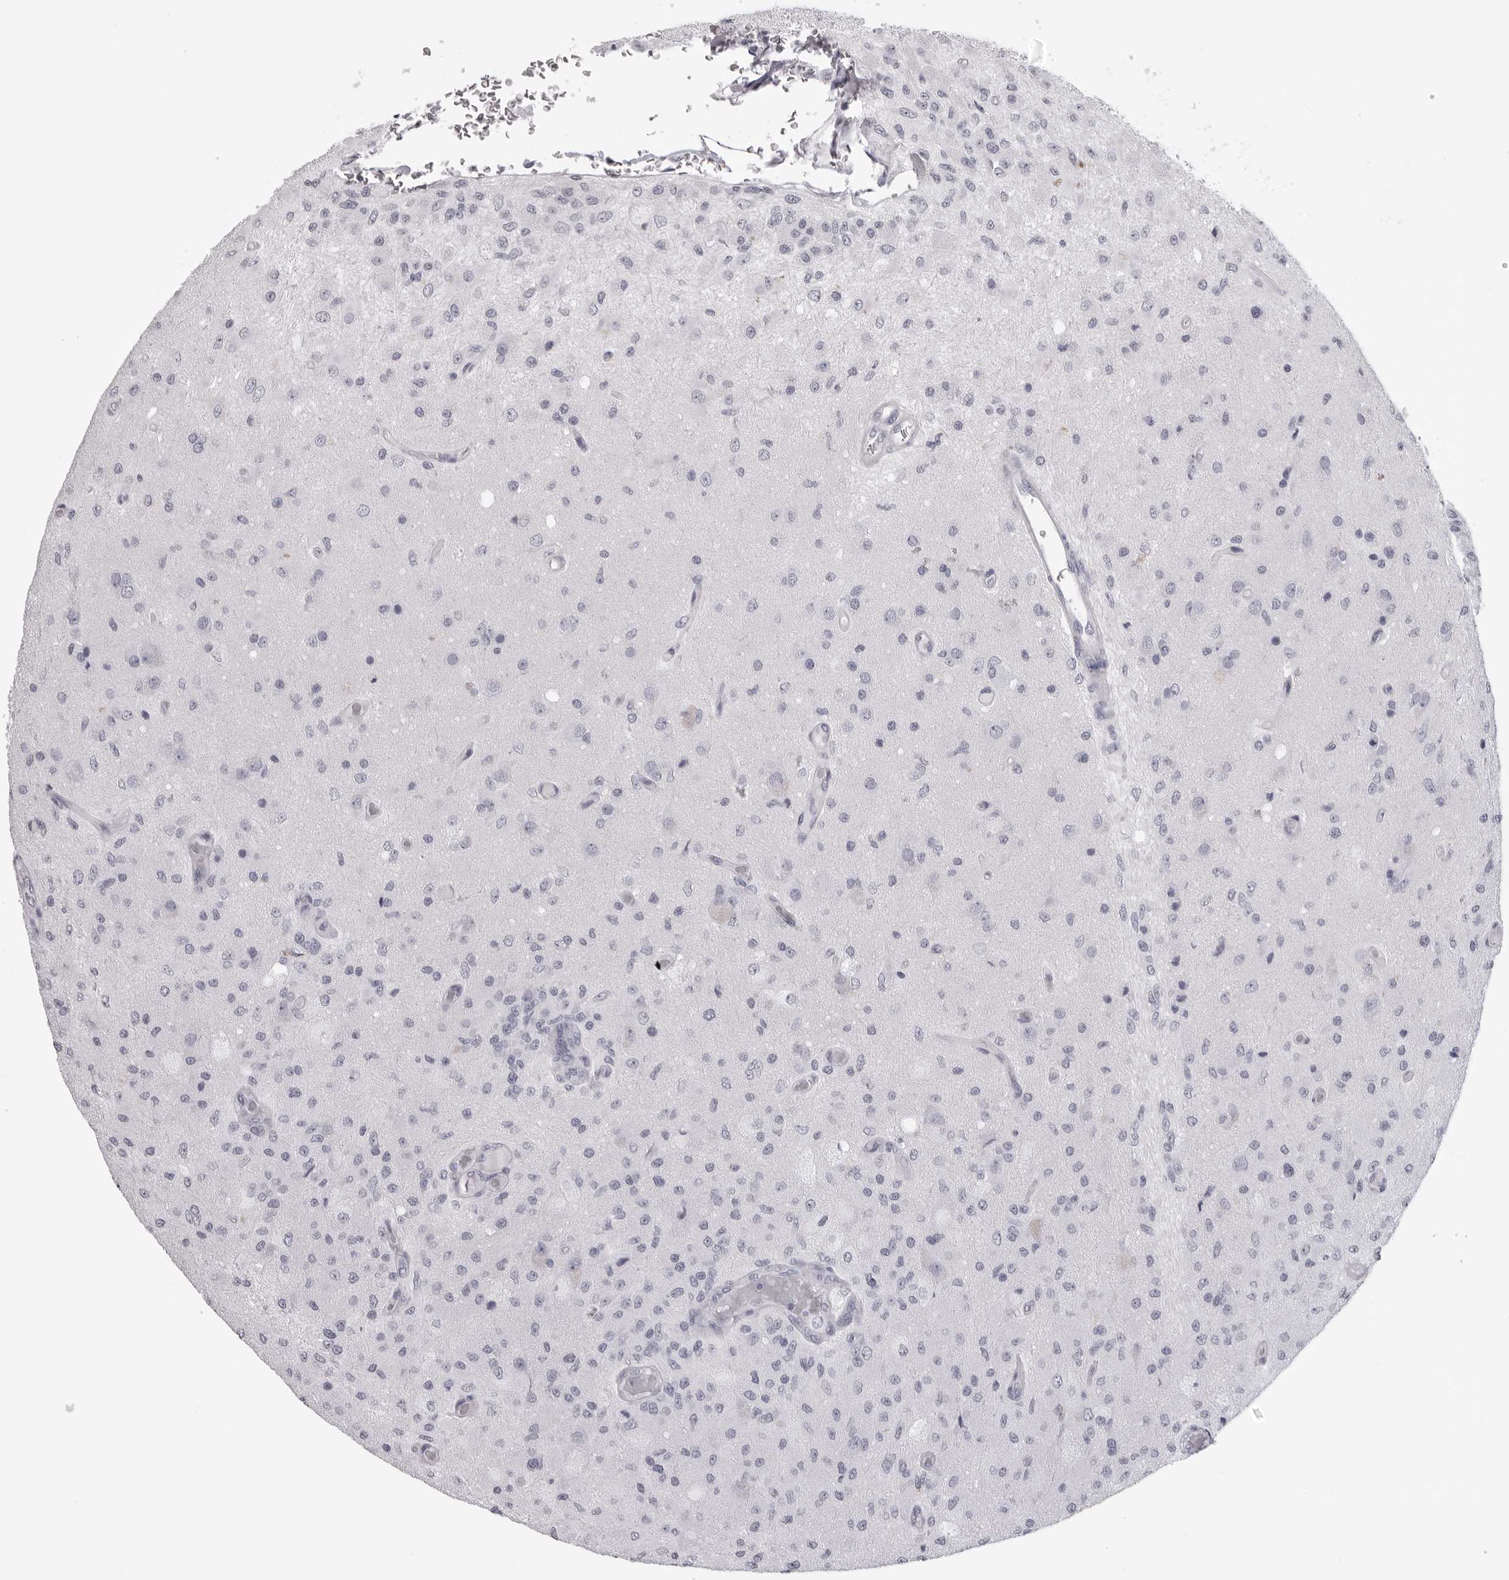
{"staining": {"intensity": "negative", "quantity": "none", "location": "none"}, "tissue": "glioma", "cell_type": "Tumor cells", "image_type": "cancer", "snomed": [{"axis": "morphology", "description": "Normal tissue, NOS"}, {"axis": "morphology", "description": "Glioma, malignant, High grade"}, {"axis": "topography", "description": "Cerebral cortex"}], "caption": "IHC micrograph of neoplastic tissue: glioma stained with DAB reveals no significant protein positivity in tumor cells.", "gene": "DNALI1", "patient": {"sex": "male", "age": 77}}